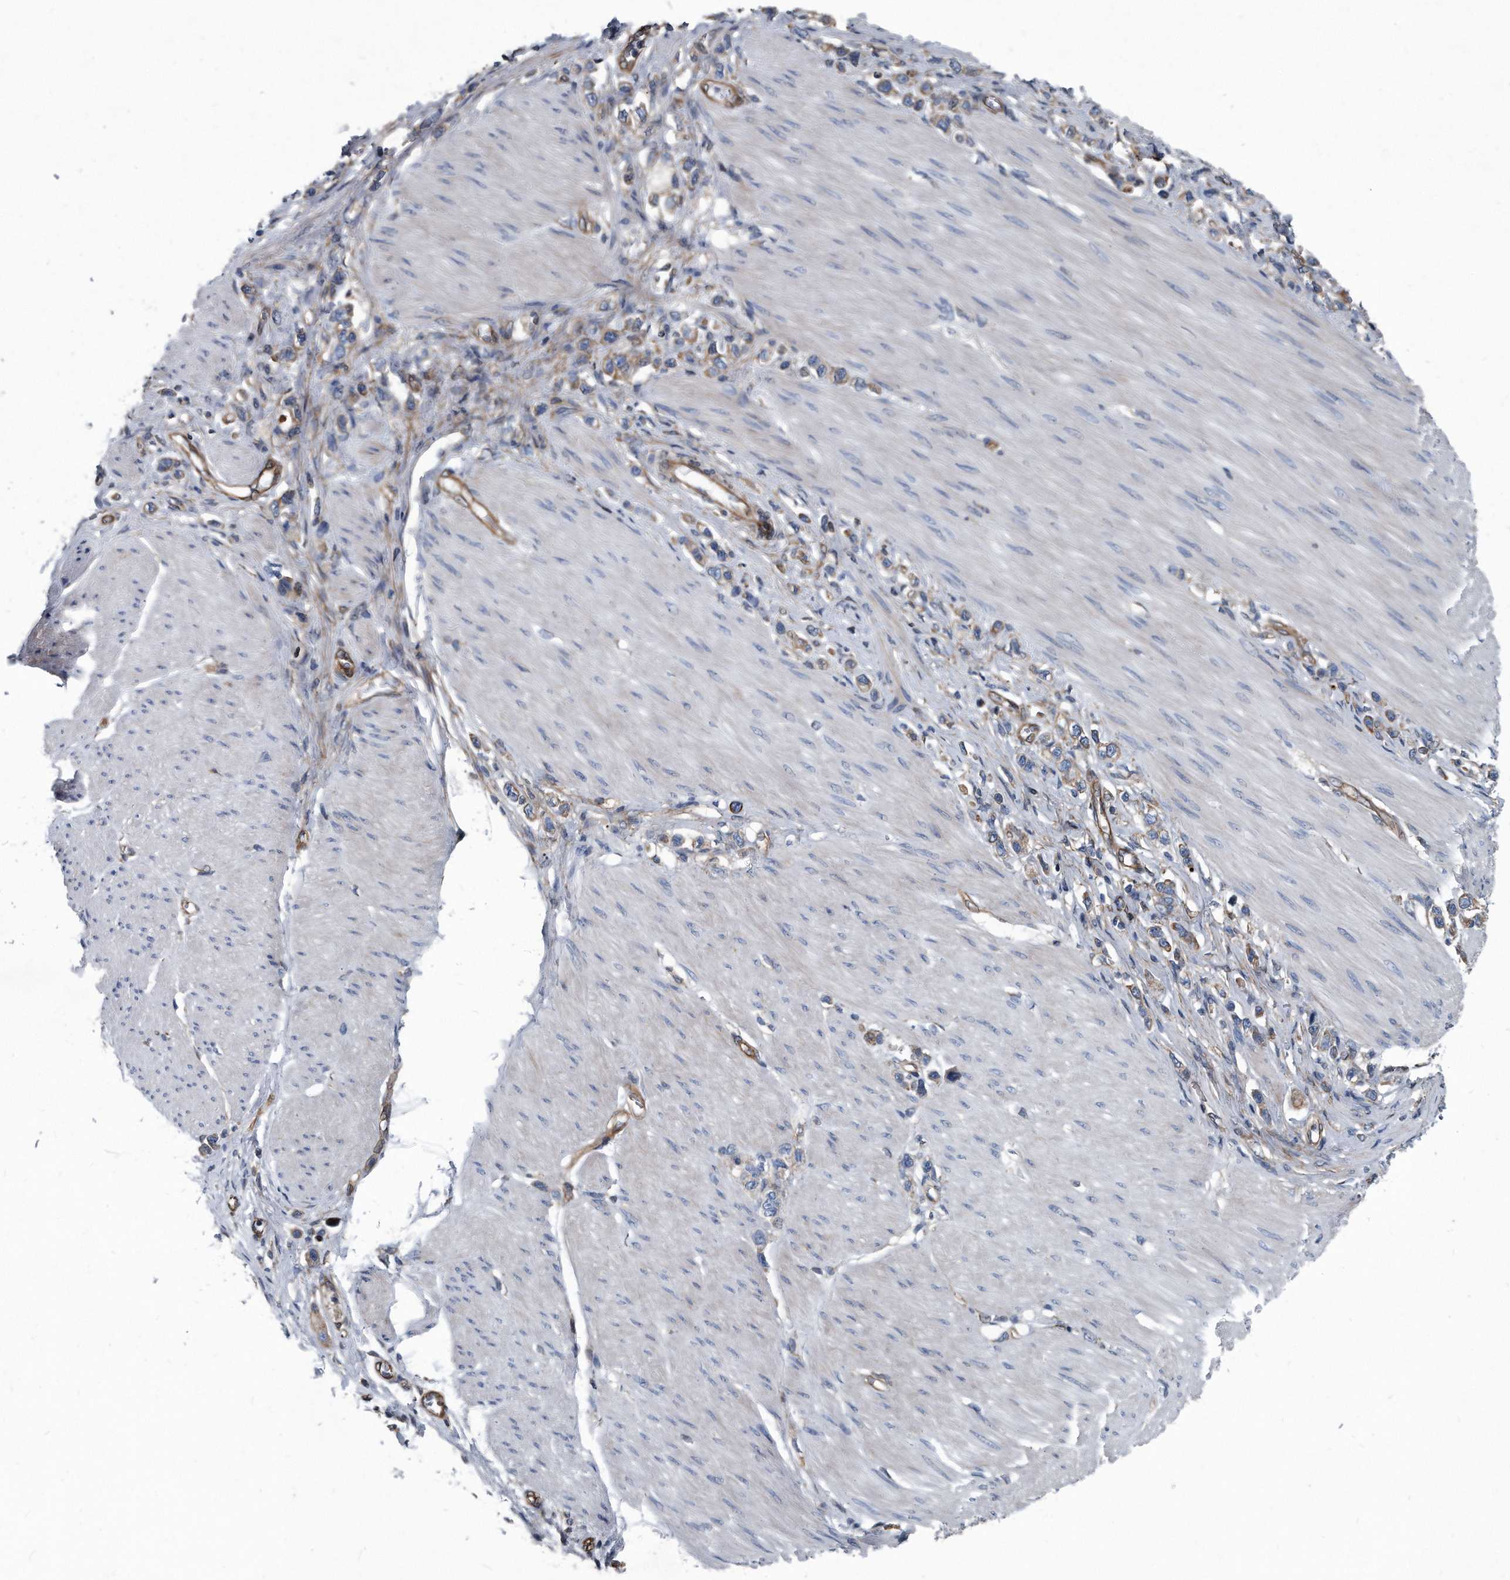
{"staining": {"intensity": "weak", "quantity": "25%-75%", "location": "cytoplasmic/membranous"}, "tissue": "stomach cancer", "cell_type": "Tumor cells", "image_type": "cancer", "snomed": [{"axis": "morphology", "description": "Adenocarcinoma, NOS"}, {"axis": "topography", "description": "Stomach"}], "caption": "DAB immunohistochemical staining of stomach adenocarcinoma demonstrates weak cytoplasmic/membranous protein expression in about 25%-75% of tumor cells.", "gene": "PLEC", "patient": {"sex": "female", "age": 65}}